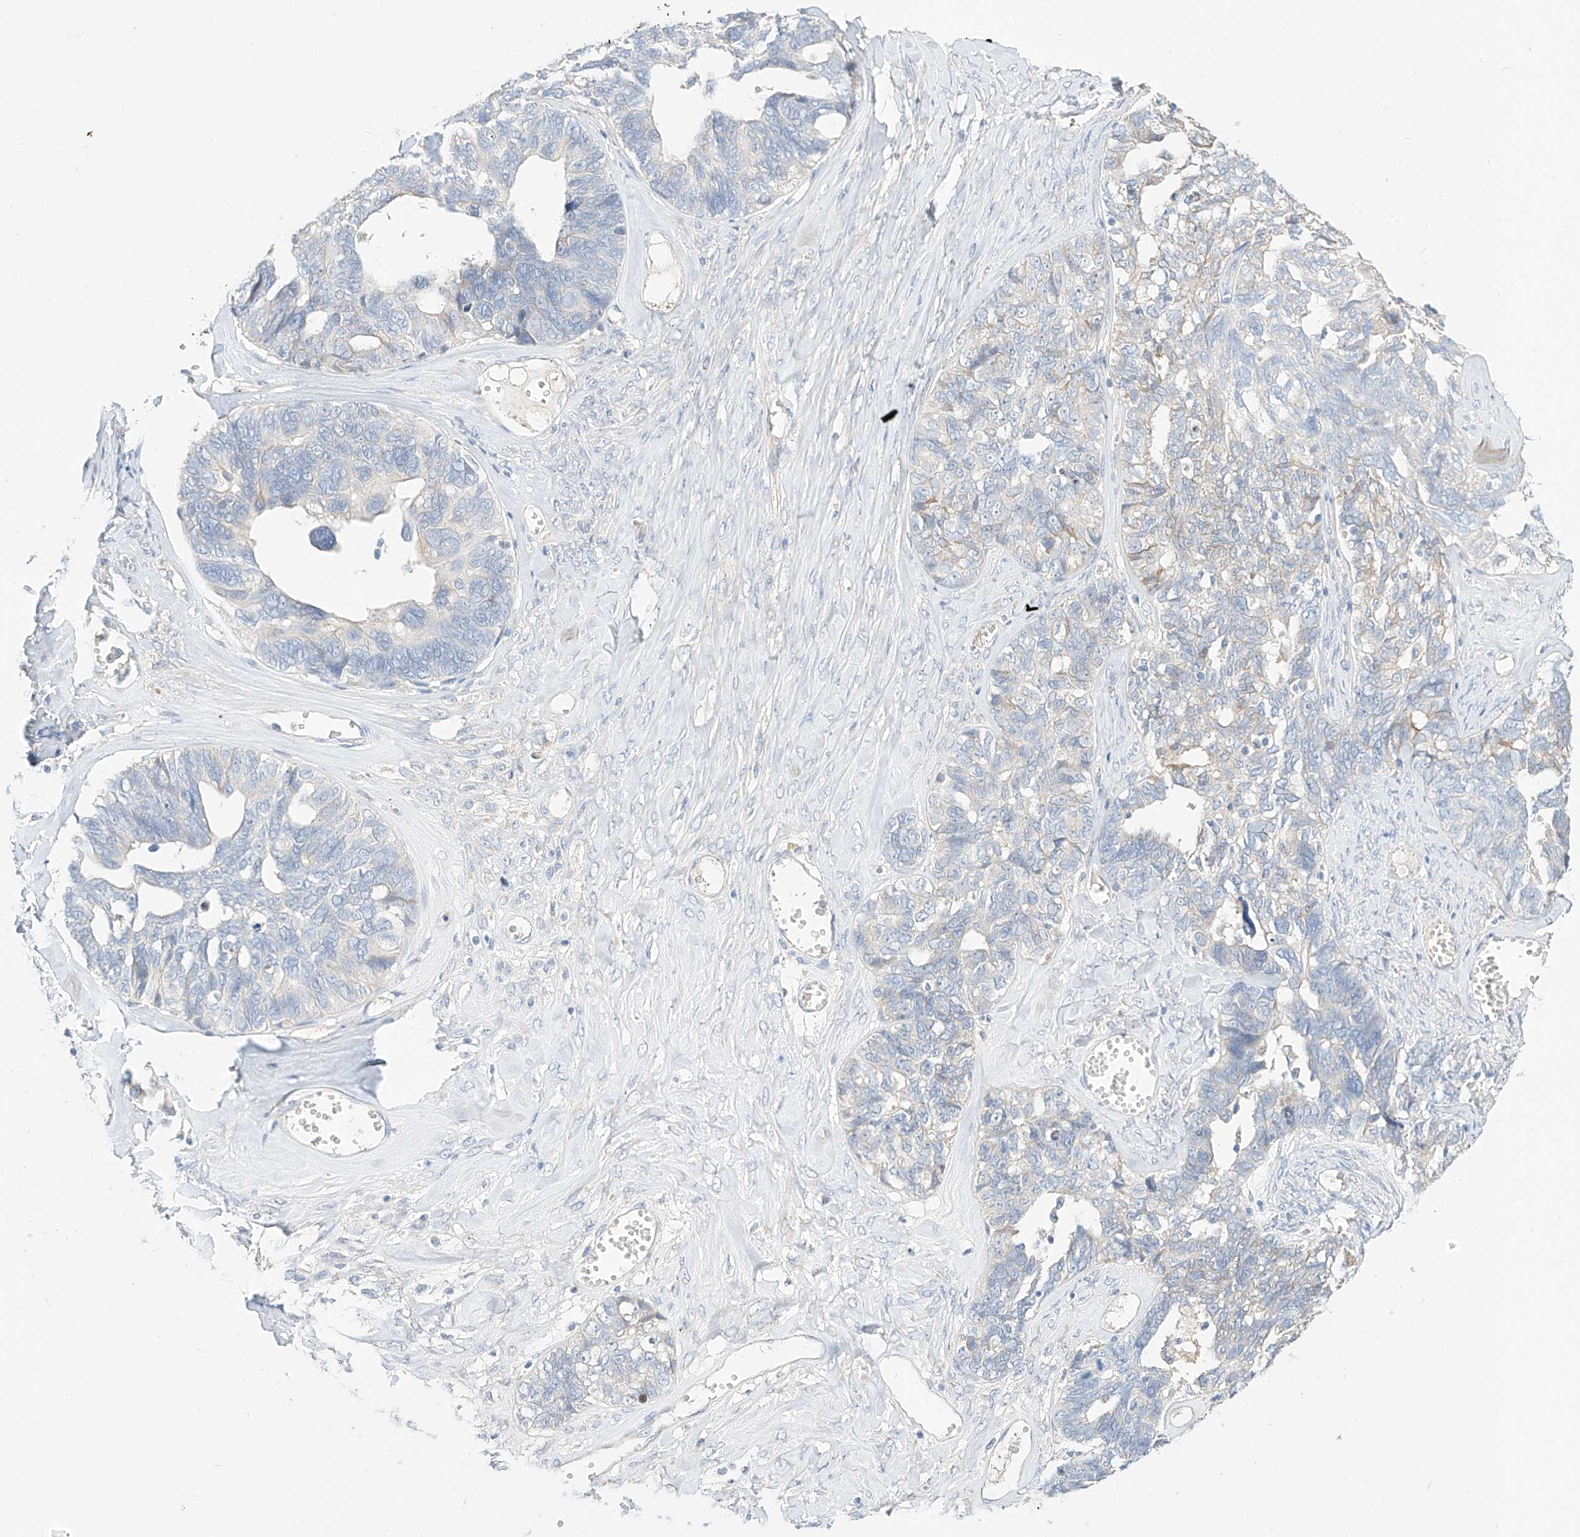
{"staining": {"intensity": "negative", "quantity": "none", "location": "none"}, "tissue": "ovarian cancer", "cell_type": "Tumor cells", "image_type": "cancer", "snomed": [{"axis": "morphology", "description": "Cystadenocarcinoma, serous, NOS"}, {"axis": "topography", "description": "Ovary"}], "caption": "Ovarian serous cystadenocarcinoma stained for a protein using IHC reveals no staining tumor cells.", "gene": "RASA2", "patient": {"sex": "female", "age": 79}}